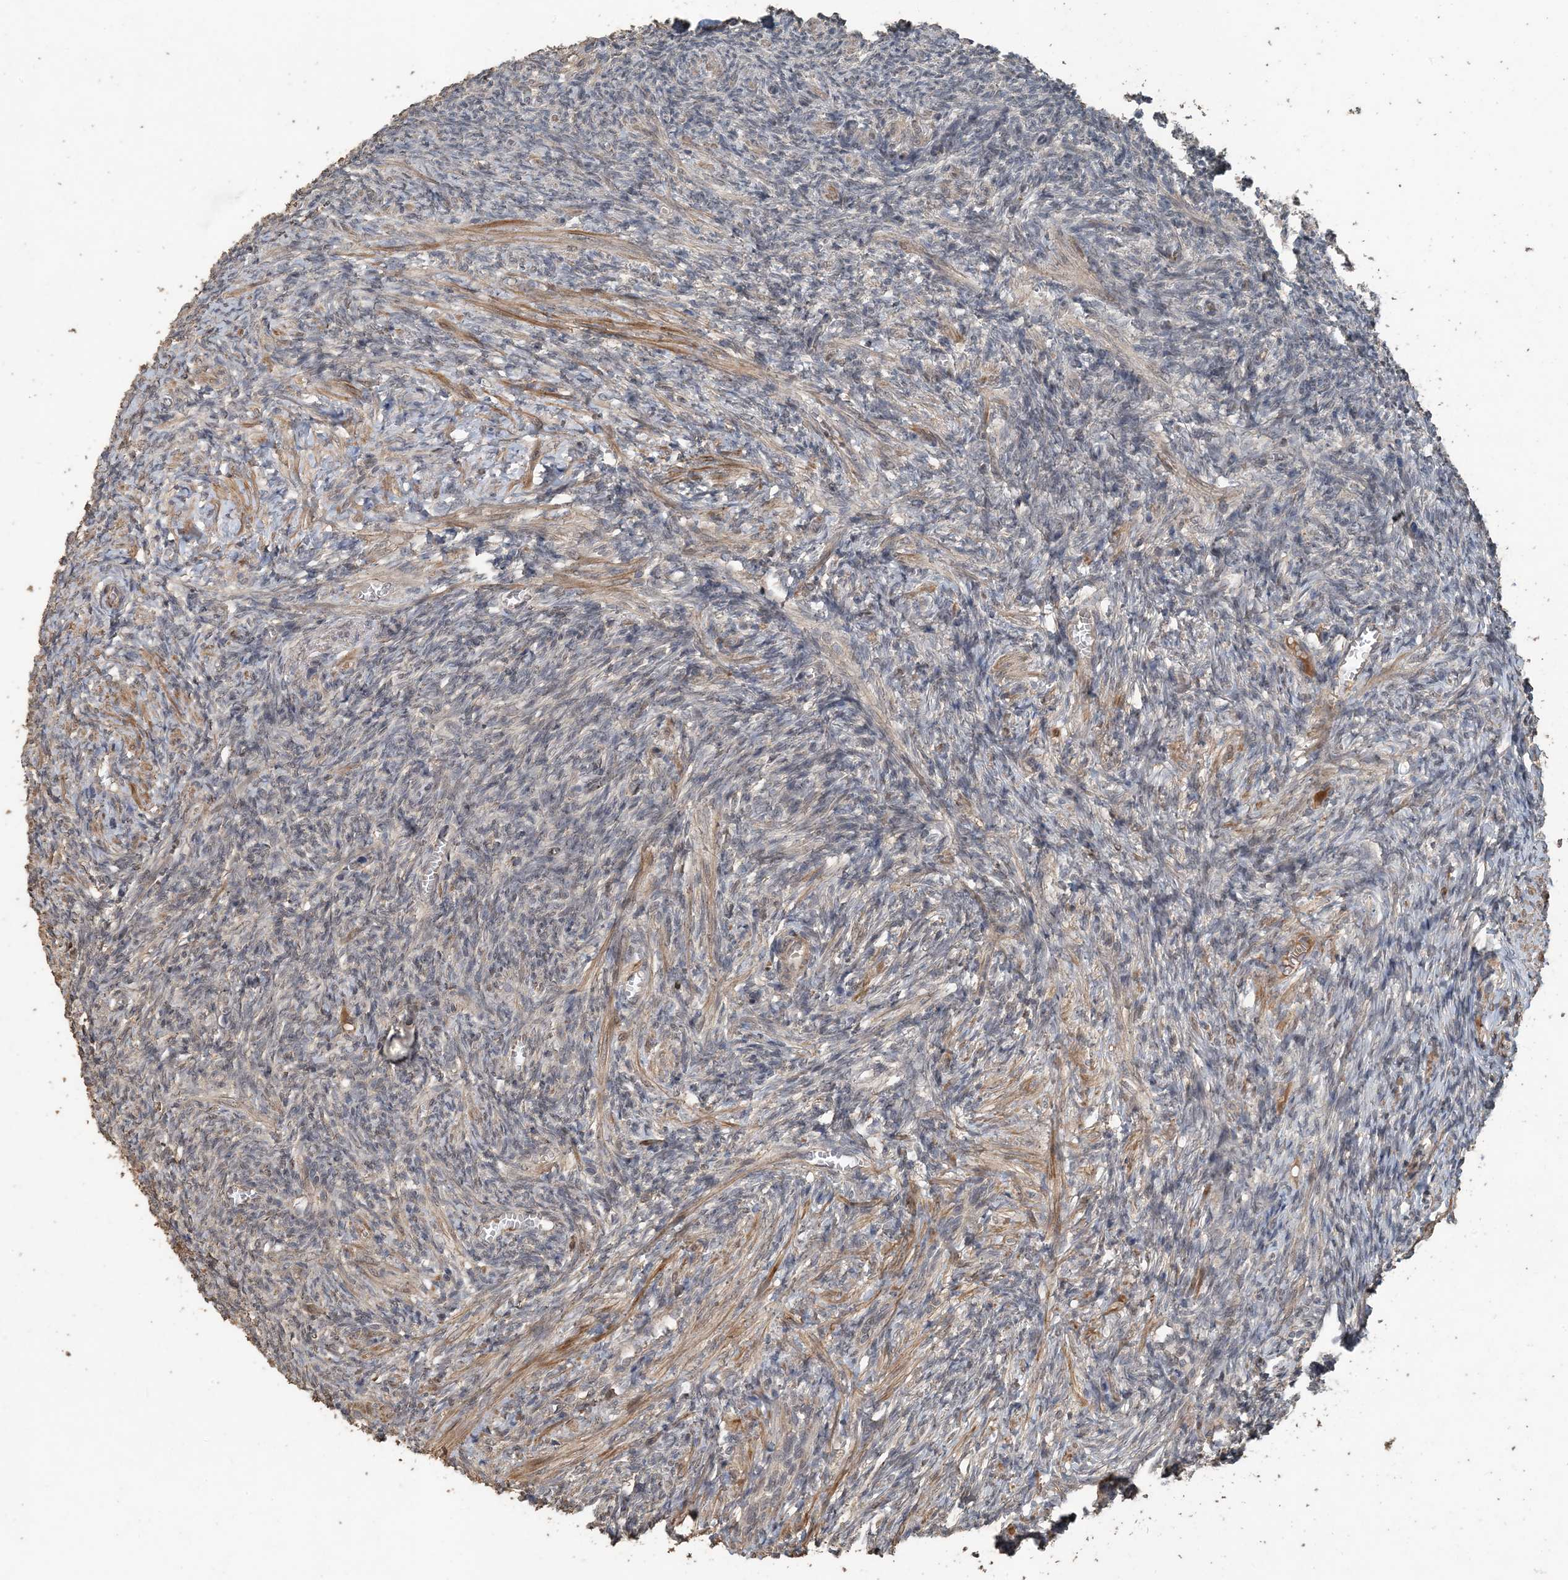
{"staining": {"intensity": "moderate", "quantity": ">75%", "location": "cytoplasmic/membranous"}, "tissue": "ovary", "cell_type": "Follicle cells", "image_type": "normal", "snomed": [{"axis": "morphology", "description": "Normal tissue, NOS"}, {"axis": "topography", "description": "Ovary"}], "caption": "Moderate cytoplasmic/membranous positivity is appreciated in approximately >75% of follicle cells in unremarkable ovary. Using DAB (brown) and hematoxylin (blue) stains, captured at high magnification using brightfield microscopy.", "gene": "ZC3H12A", "patient": {"sex": "female", "age": 27}}